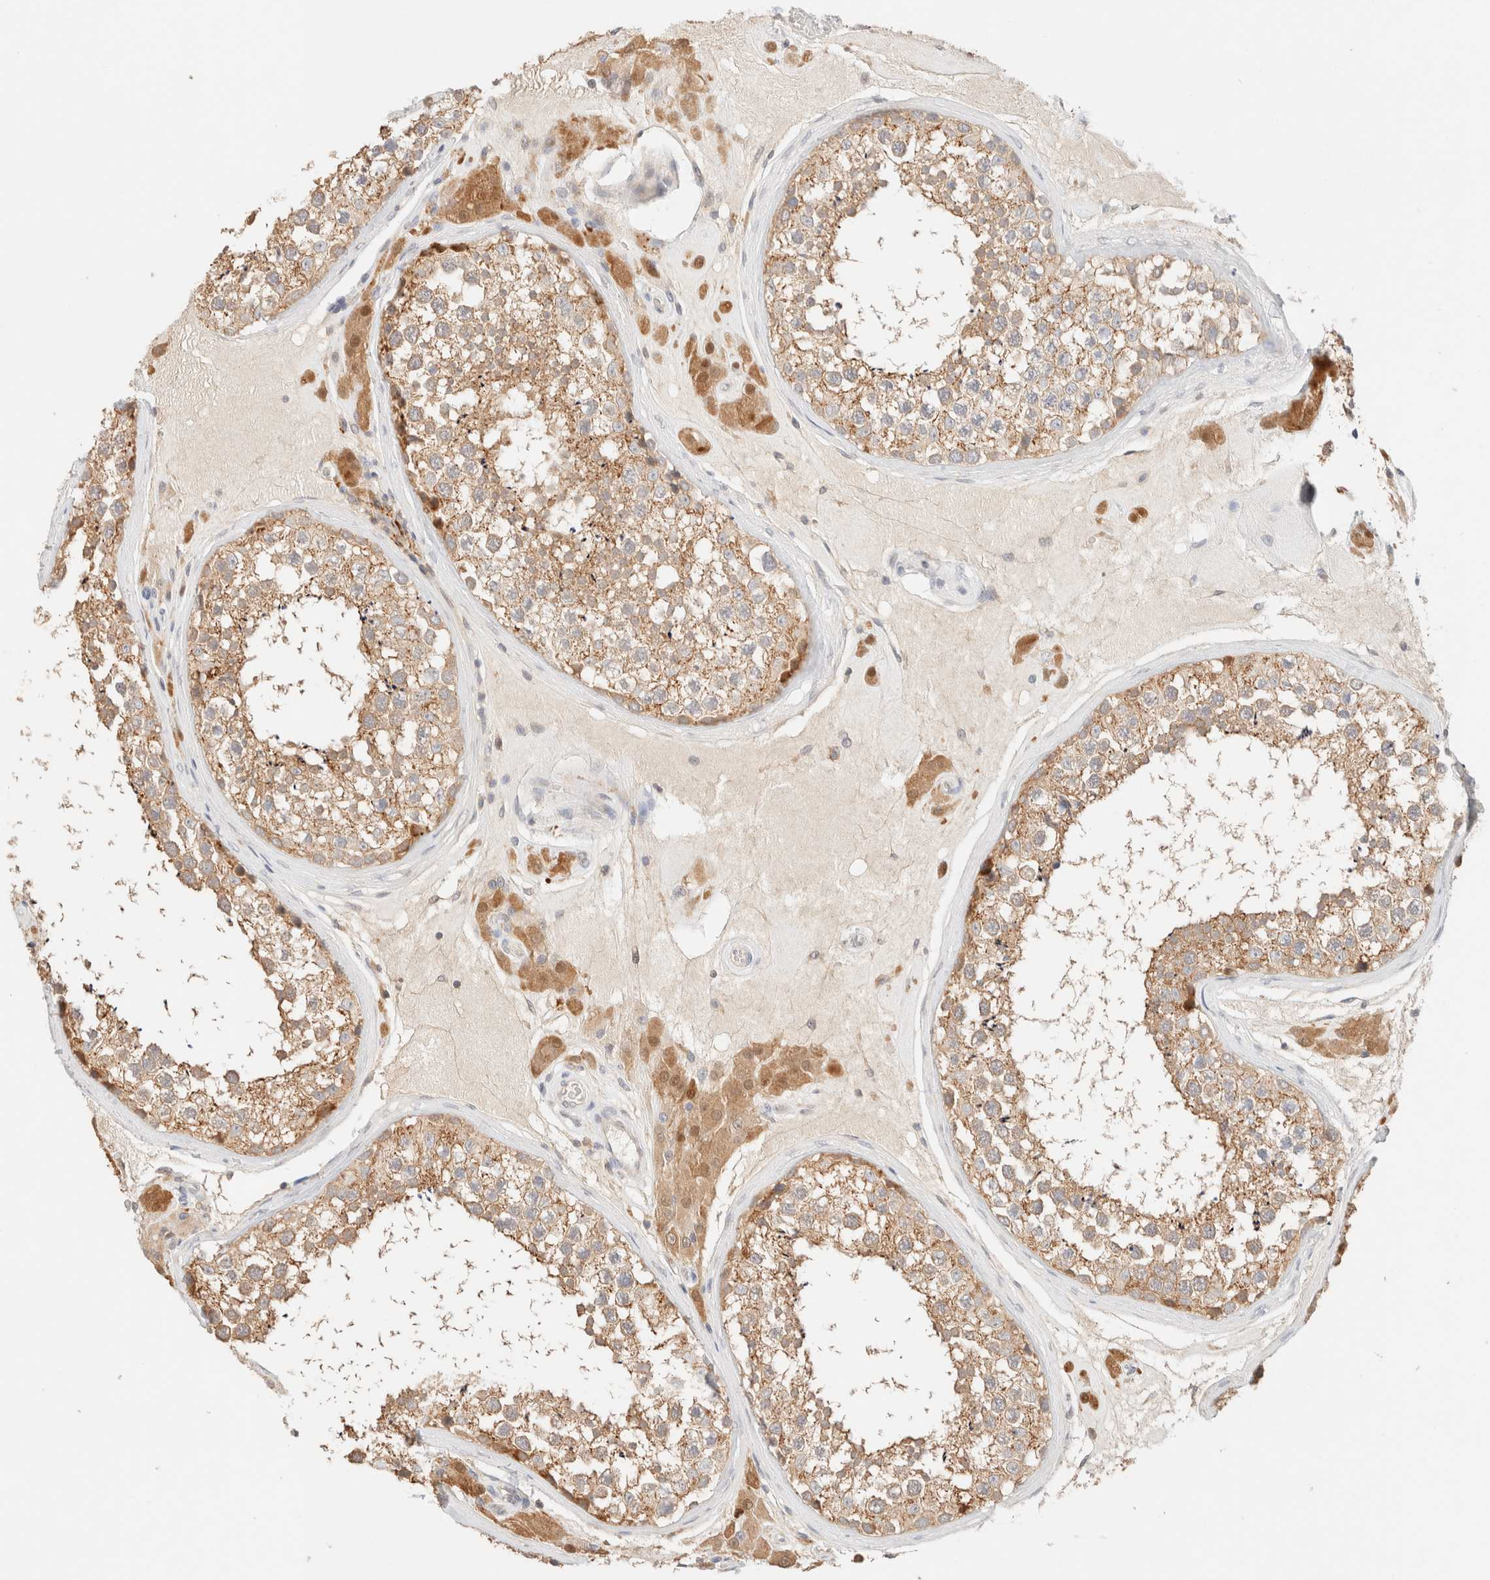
{"staining": {"intensity": "moderate", "quantity": ">75%", "location": "cytoplasmic/membranous"}, "tissue": "testis", "cell_type": "Cells in seminiferous ducts", "image_type": "normal", "snomed": [{"axis": "morphology", "description": "Normal tissue, NOS"}, {"axis": "topography", "description": "Testis"}], "caption": "Protein positivity by immunohistochemistry (IHC) reveals moderate cytoplasmic/membranous staining in about >75% of cells in seminiferous ducts in unremarkable testis. The protein is stained brown, and the nuclei are stained in blue (DAB IHC with brightfield microscopy, high magnification).", "gene": "SGSM2", "patient": {"sex": "male", "age": 46}}